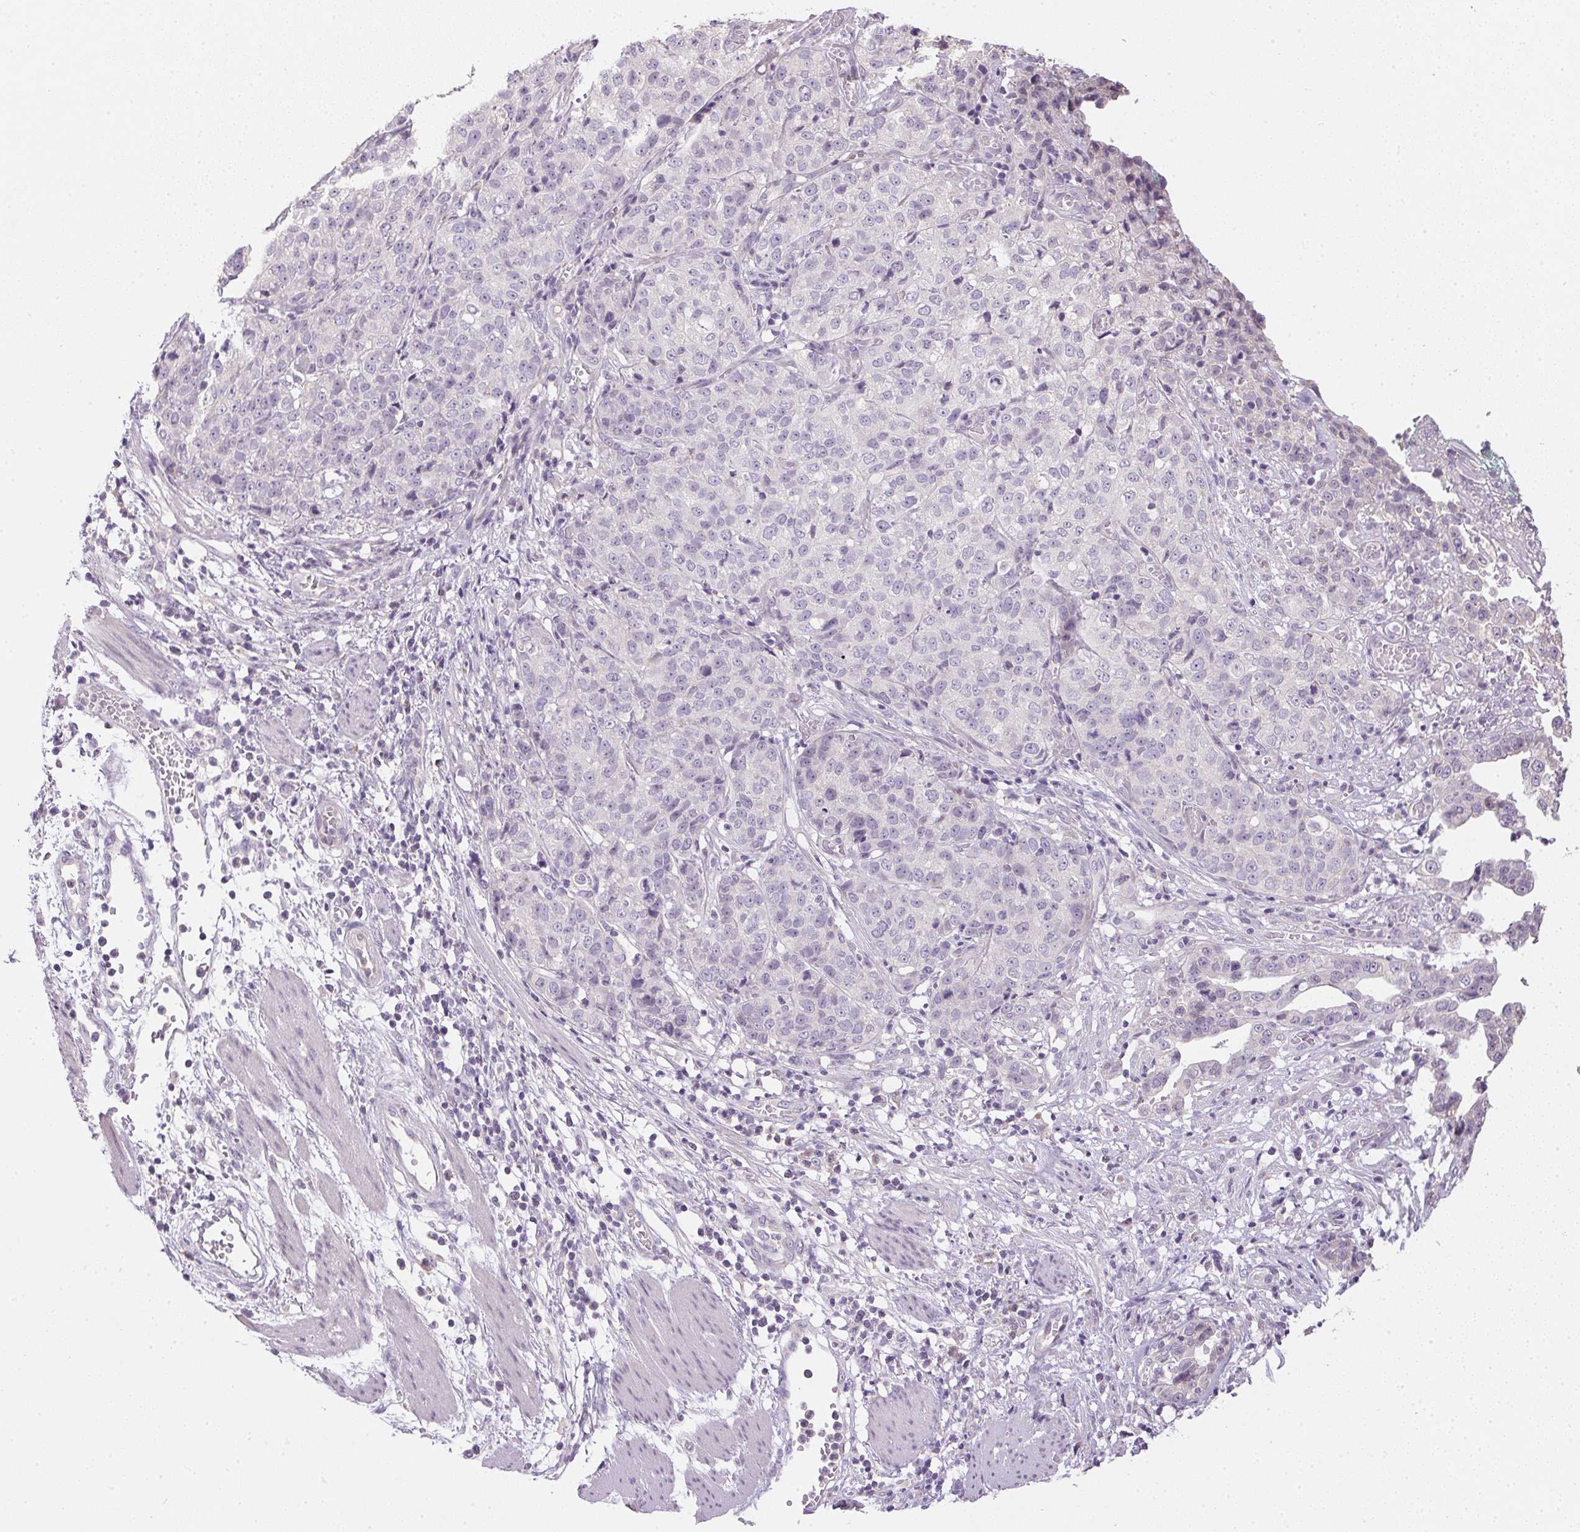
{"staining": {"intensity": "negative", "quantity": "none", "location": "none"}, "tissue": "stomach cancer", "cell_type": "Tumor cells", "image_type": "cancer", "snomed": [{"axis": "morphology", "description": "Adenocarcinoma, NOS"}, {"axis": "topography", "description": "Stomach, upper"}], "caption": "Stomach adenocarcinoma was stained to show a protein in brown. There is no significant positivity in tumor cells. (Immunohistochemistry (ihc), brightfield microscopy, high magnification).", "gene": "SPACA9", "patient": {"sex": "female", "age": 67}}